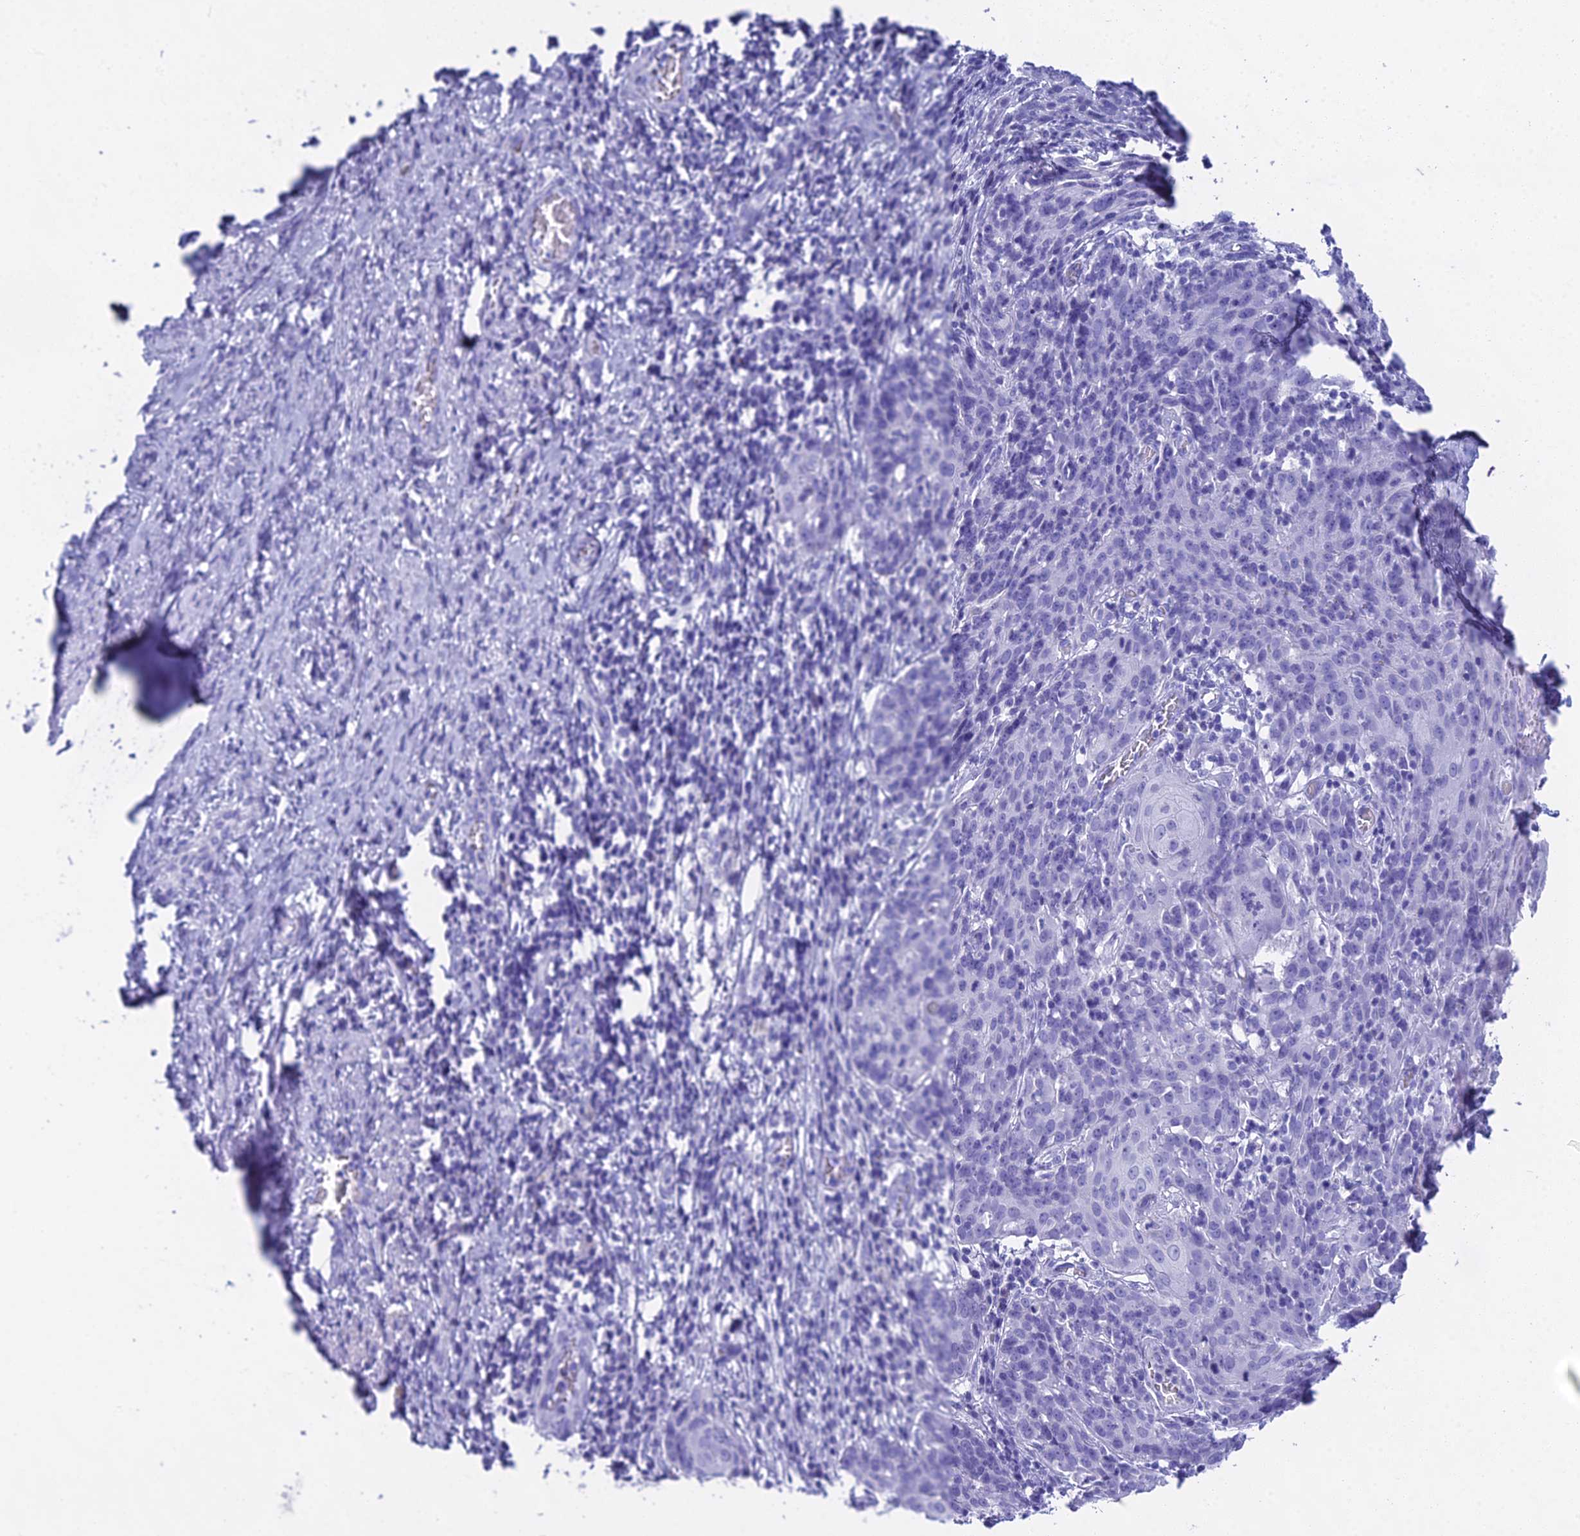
{"staining": {"intensity": "negative", "quantity": "none", "location": "none"}, "tissue": "cervical cancer", "cell_type": "Tumor cells", "image_type": "cancer", "snomed": [{"axis": "morphology", "description": "Squamous cell carcinoma, NOS"}, {"axis": "topography", "description": "Cervix"}], "caption": "Human cervical cancer (squamous cell carcinoma) stained for a protein using immunohistochemistry exhibits no expression in tumor cells.", "gene": "CGB2", "patient": {"sex": "female", "age": 50}}